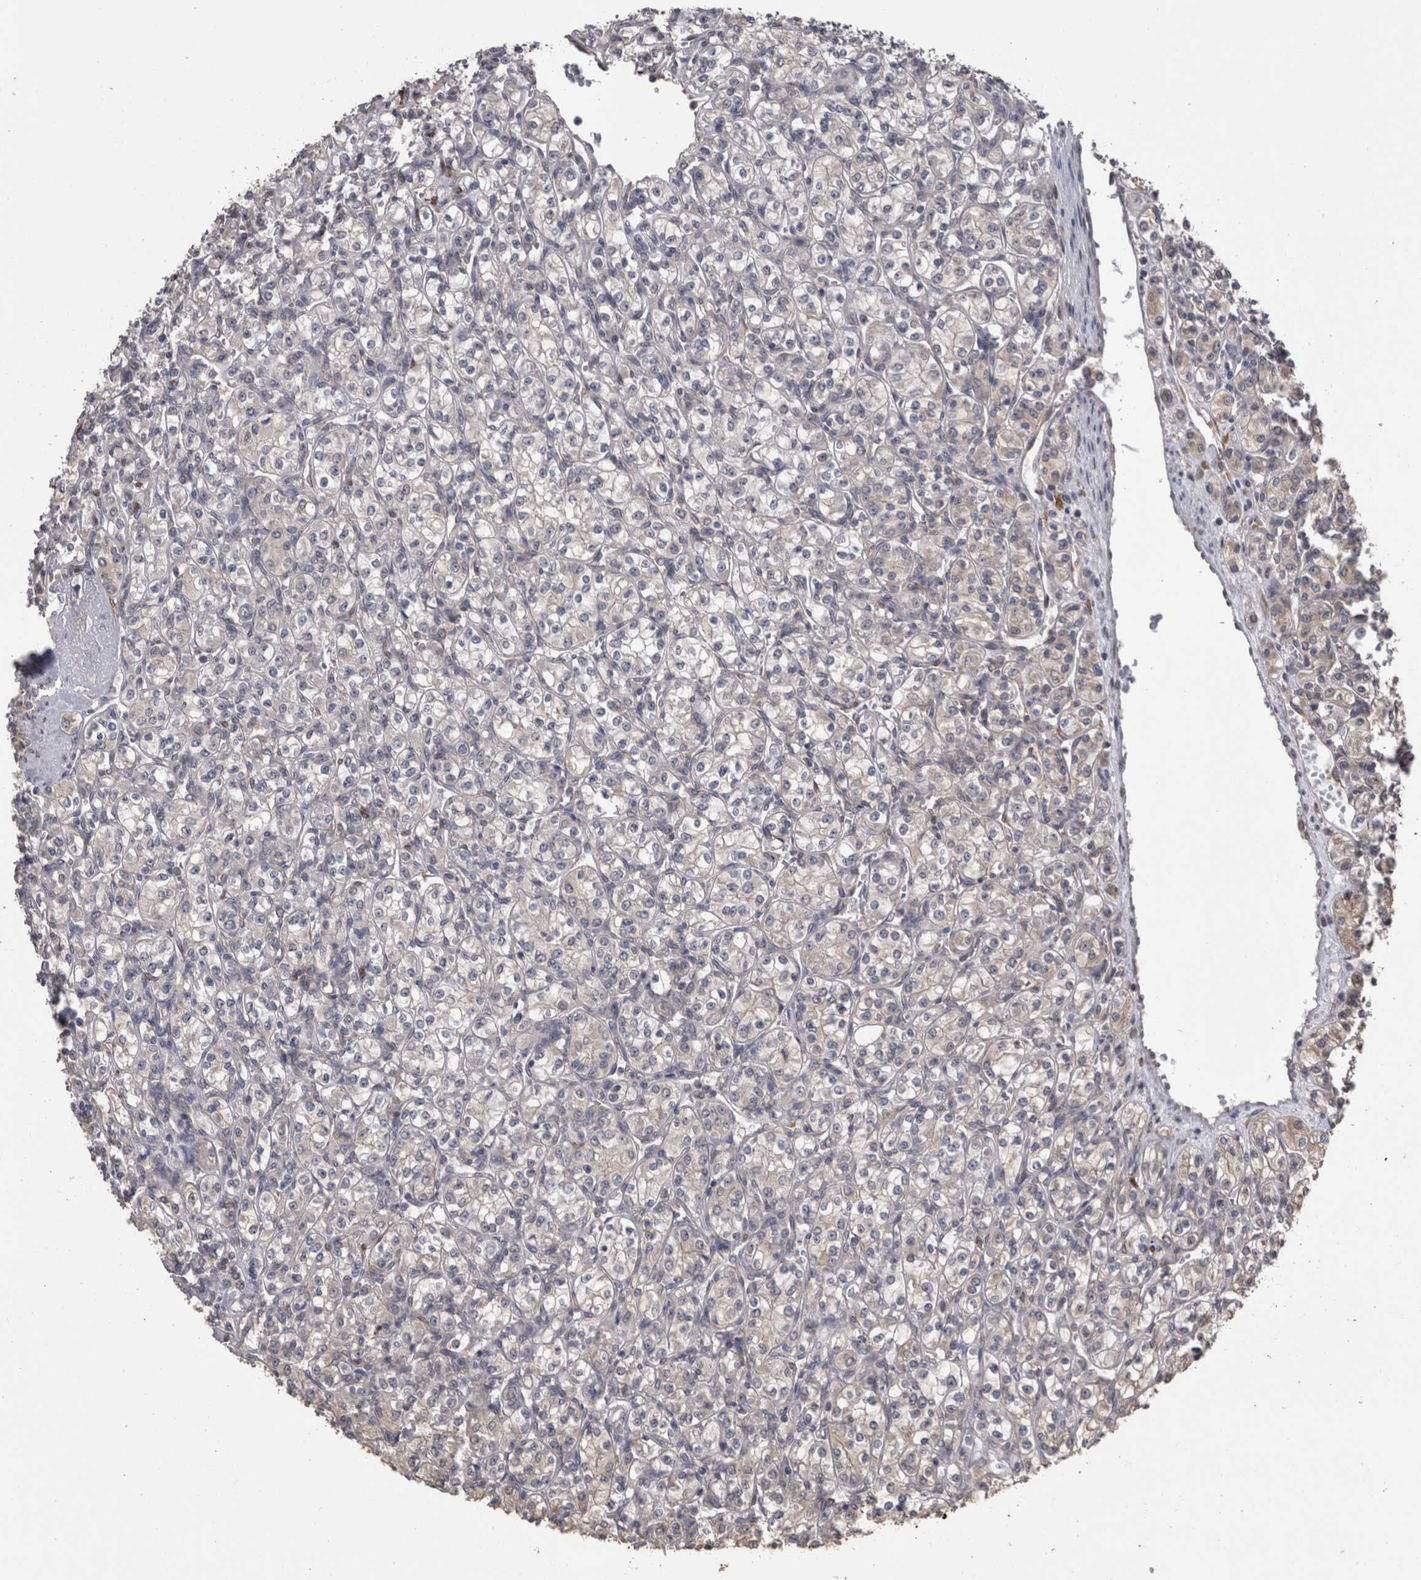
{"staining": {"intensity": "negative", "quantity": "none", "location": "none"}, "tissue": "renal cancer", "cell_type": "Tumor cells", "image_type": "cancer", "snomed": [{"axis": "morphology", "description": "Adenocarcinoma, NOS"}, {"axis": "topography", "description": "Kidney"}], "caption": "This is a image of IHC staining of renal adenocarcinoma, which shows no positivity in tumor cells.", "gene": "DDX6", "patient": {"sex": "male", "age": 77}}